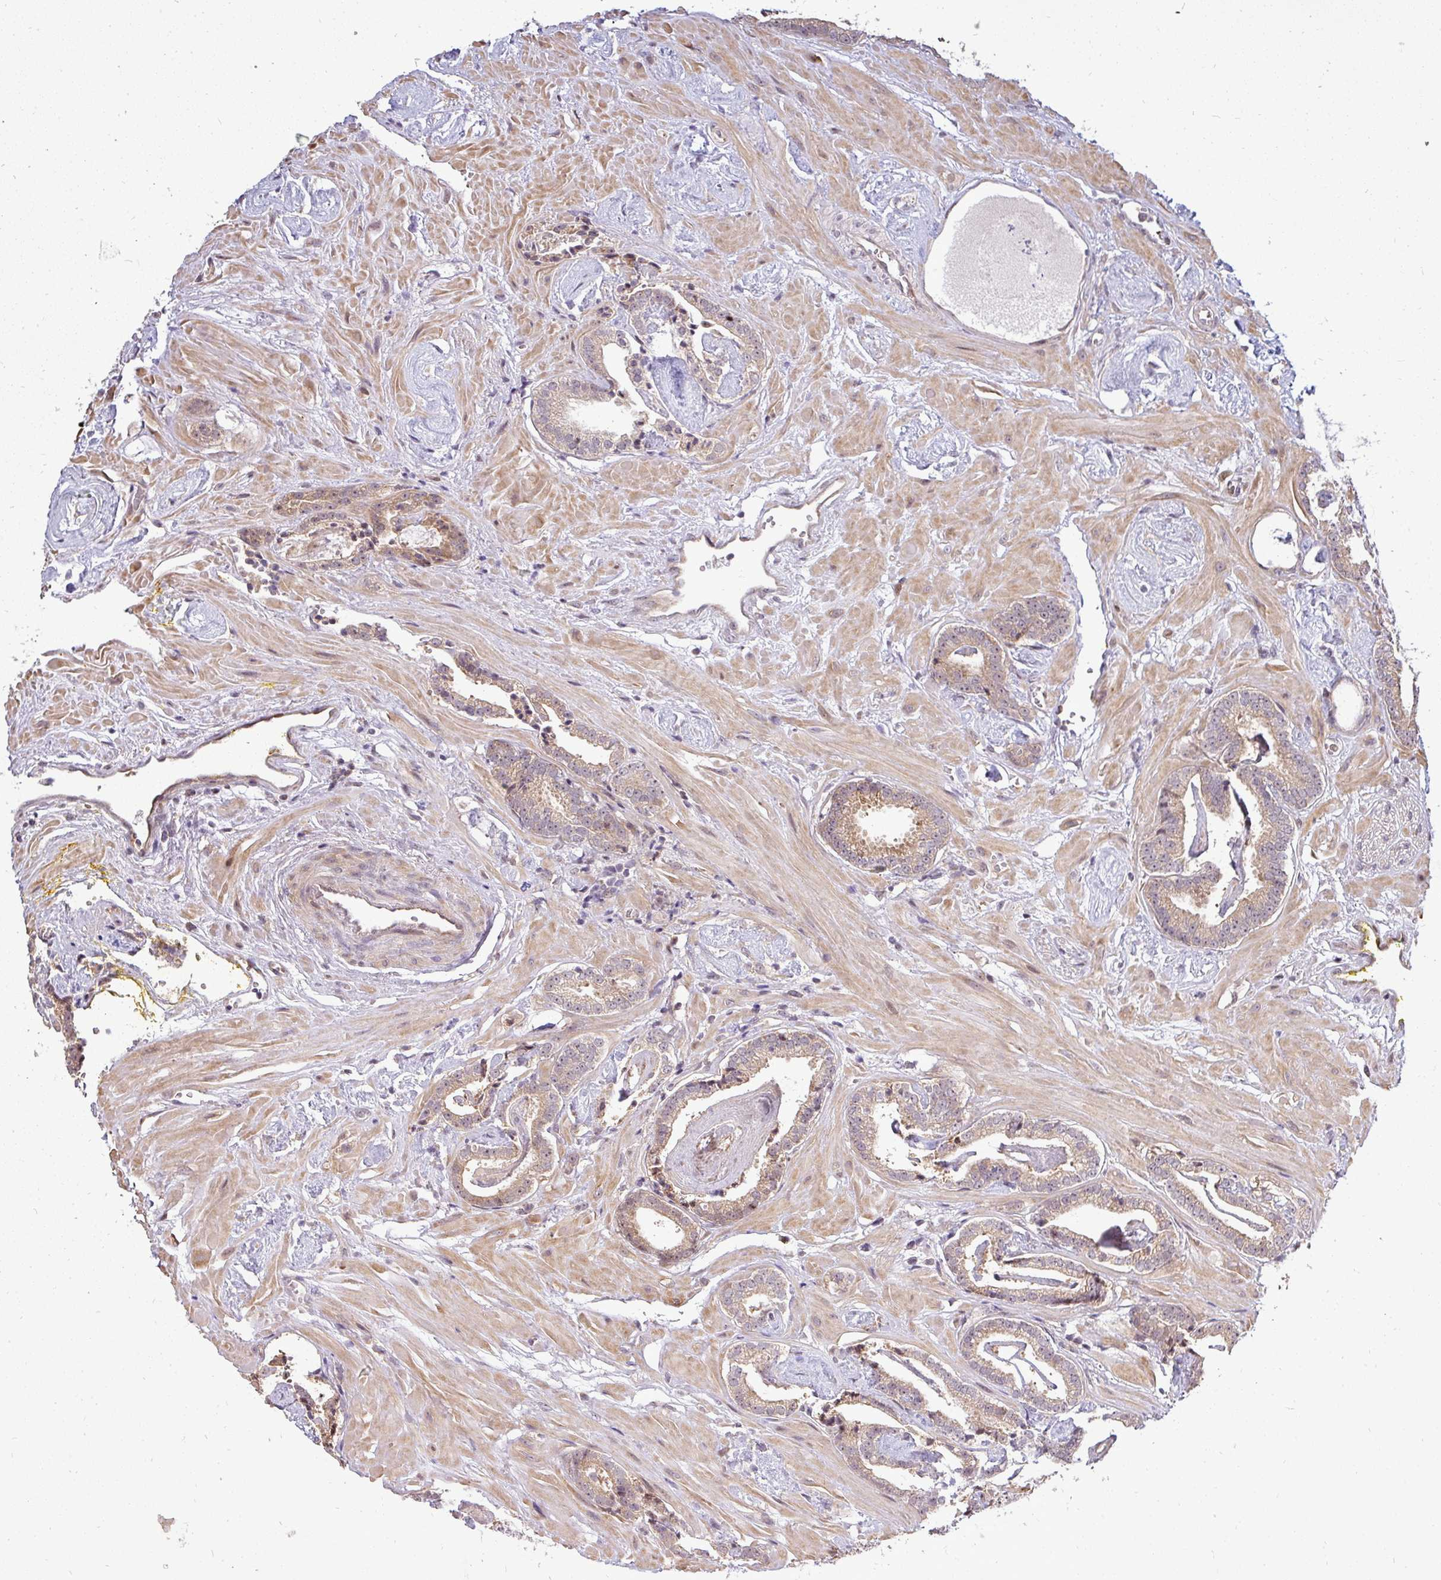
{"staining": {"intensity": "moderate", "quantity": "25%-75%", "location": "cytoplasmic/membranous"}, "tissue": "prostate cancer", "cell_type": "Tumor cells", "image_type": "cancer", "snomed": [{"axis": "morphology", "description": "Adenocarcinoma, Low grade"}, {"axis": "topography", "description": "Prostate"}], "caption": "Human prostate cancer (low-grade adenocarcinoma) stained with a protein marker demonstrates moderate staining in tumor cells.", "gene": "PATZ1", "patient": {"sex": "male", "age": 60}}